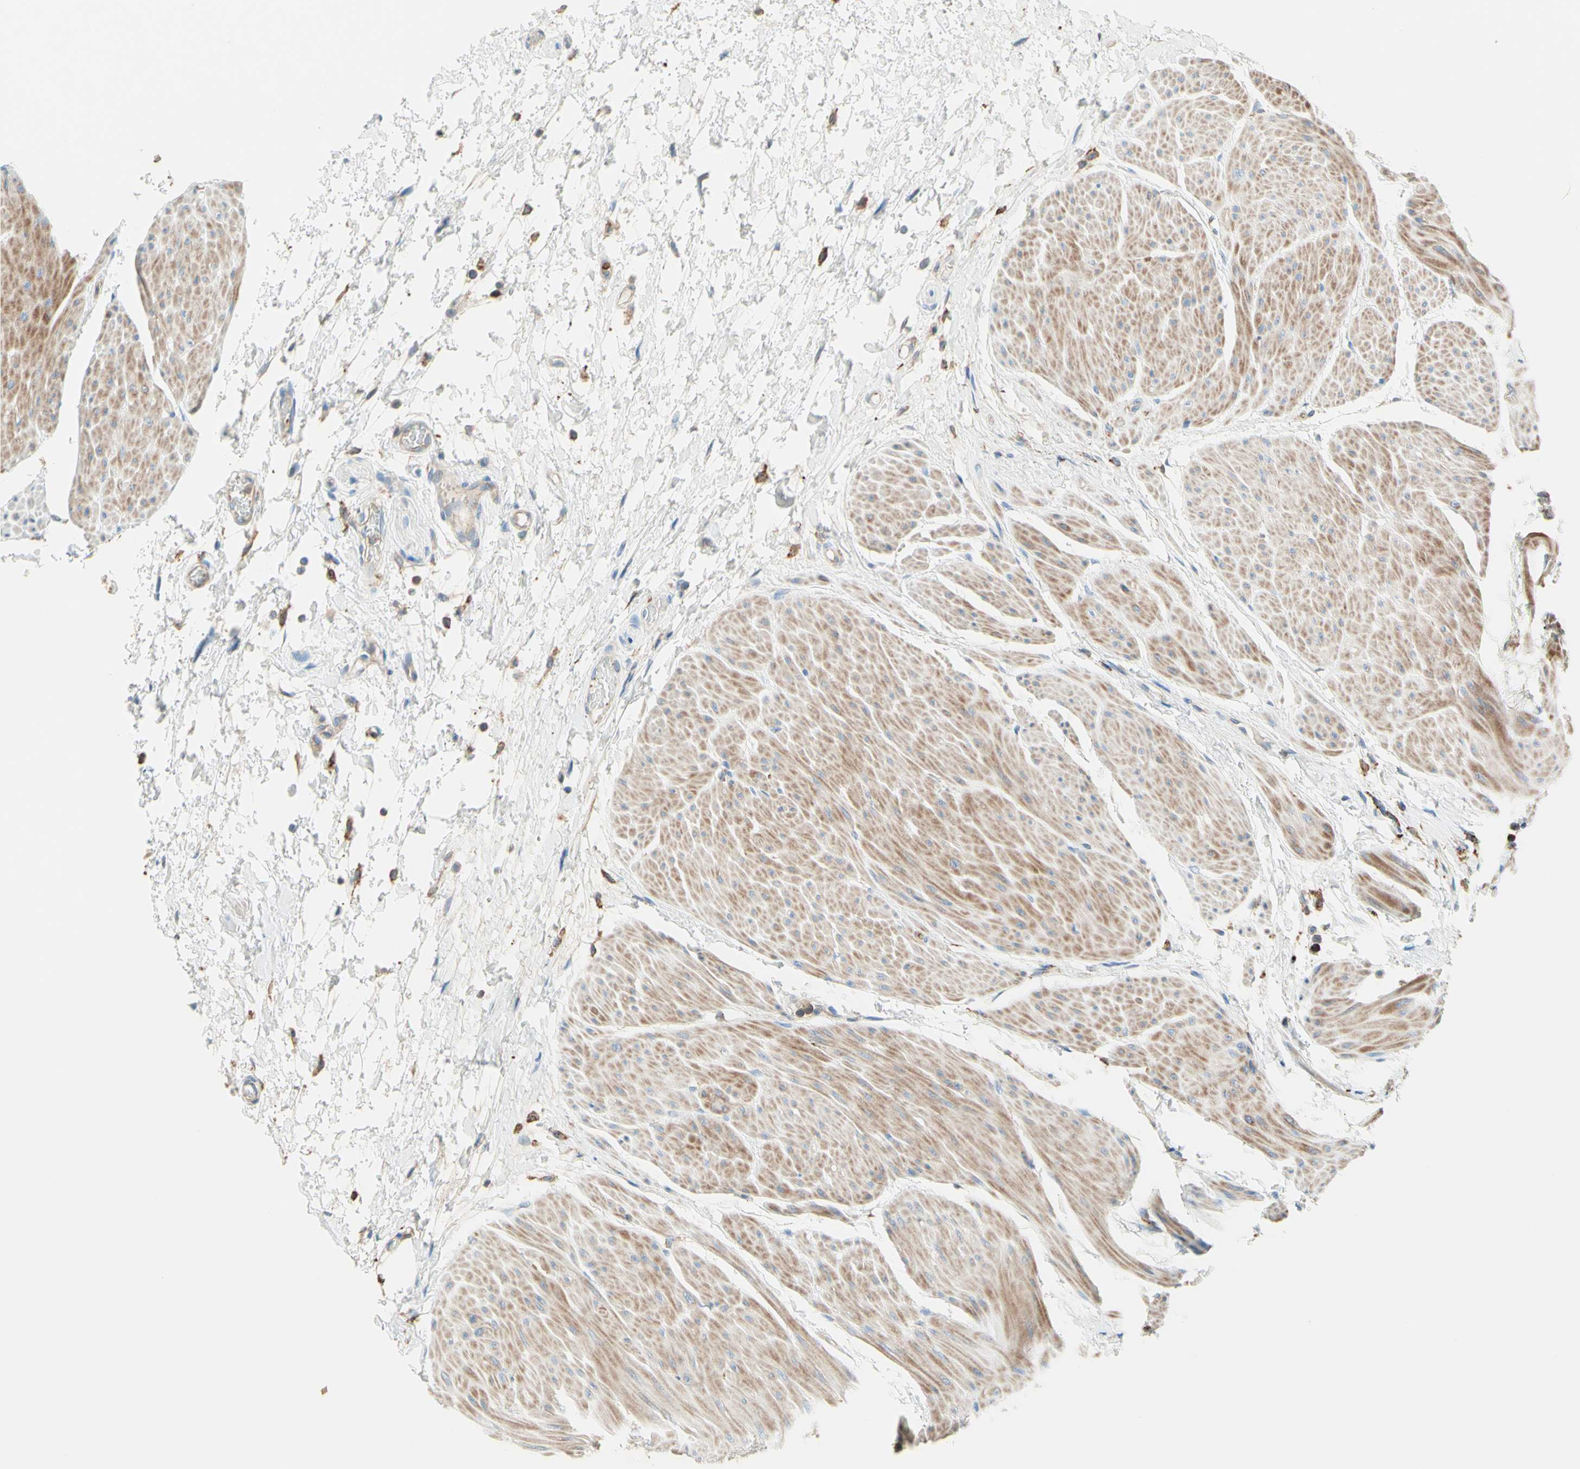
{"staining": {"intensity": "moderate", "quantity": ">75%", "location": "cytoplasmic/membranous"}, "tissue": "urinary bladder", "cell_type": "Urothelial cells", "image_type": "normal", "snomed": [{"axis": "morphology", "description": "Normal tissue, NOS"}, {"axis": "morphology", "description": "Urothelial carcinoma, High grade"}, {"axis": "topography", "description": "Urinary bladder"}], "caption": "Unremarkable urinary bladder demonstrates moderate cytoplasmic/membranous positivity in approximately >75% of urothelial cells, visualized by immunohistochemistry.", "gene": "SEMA4C", "patient": {"sex": "male", "age": 46}}